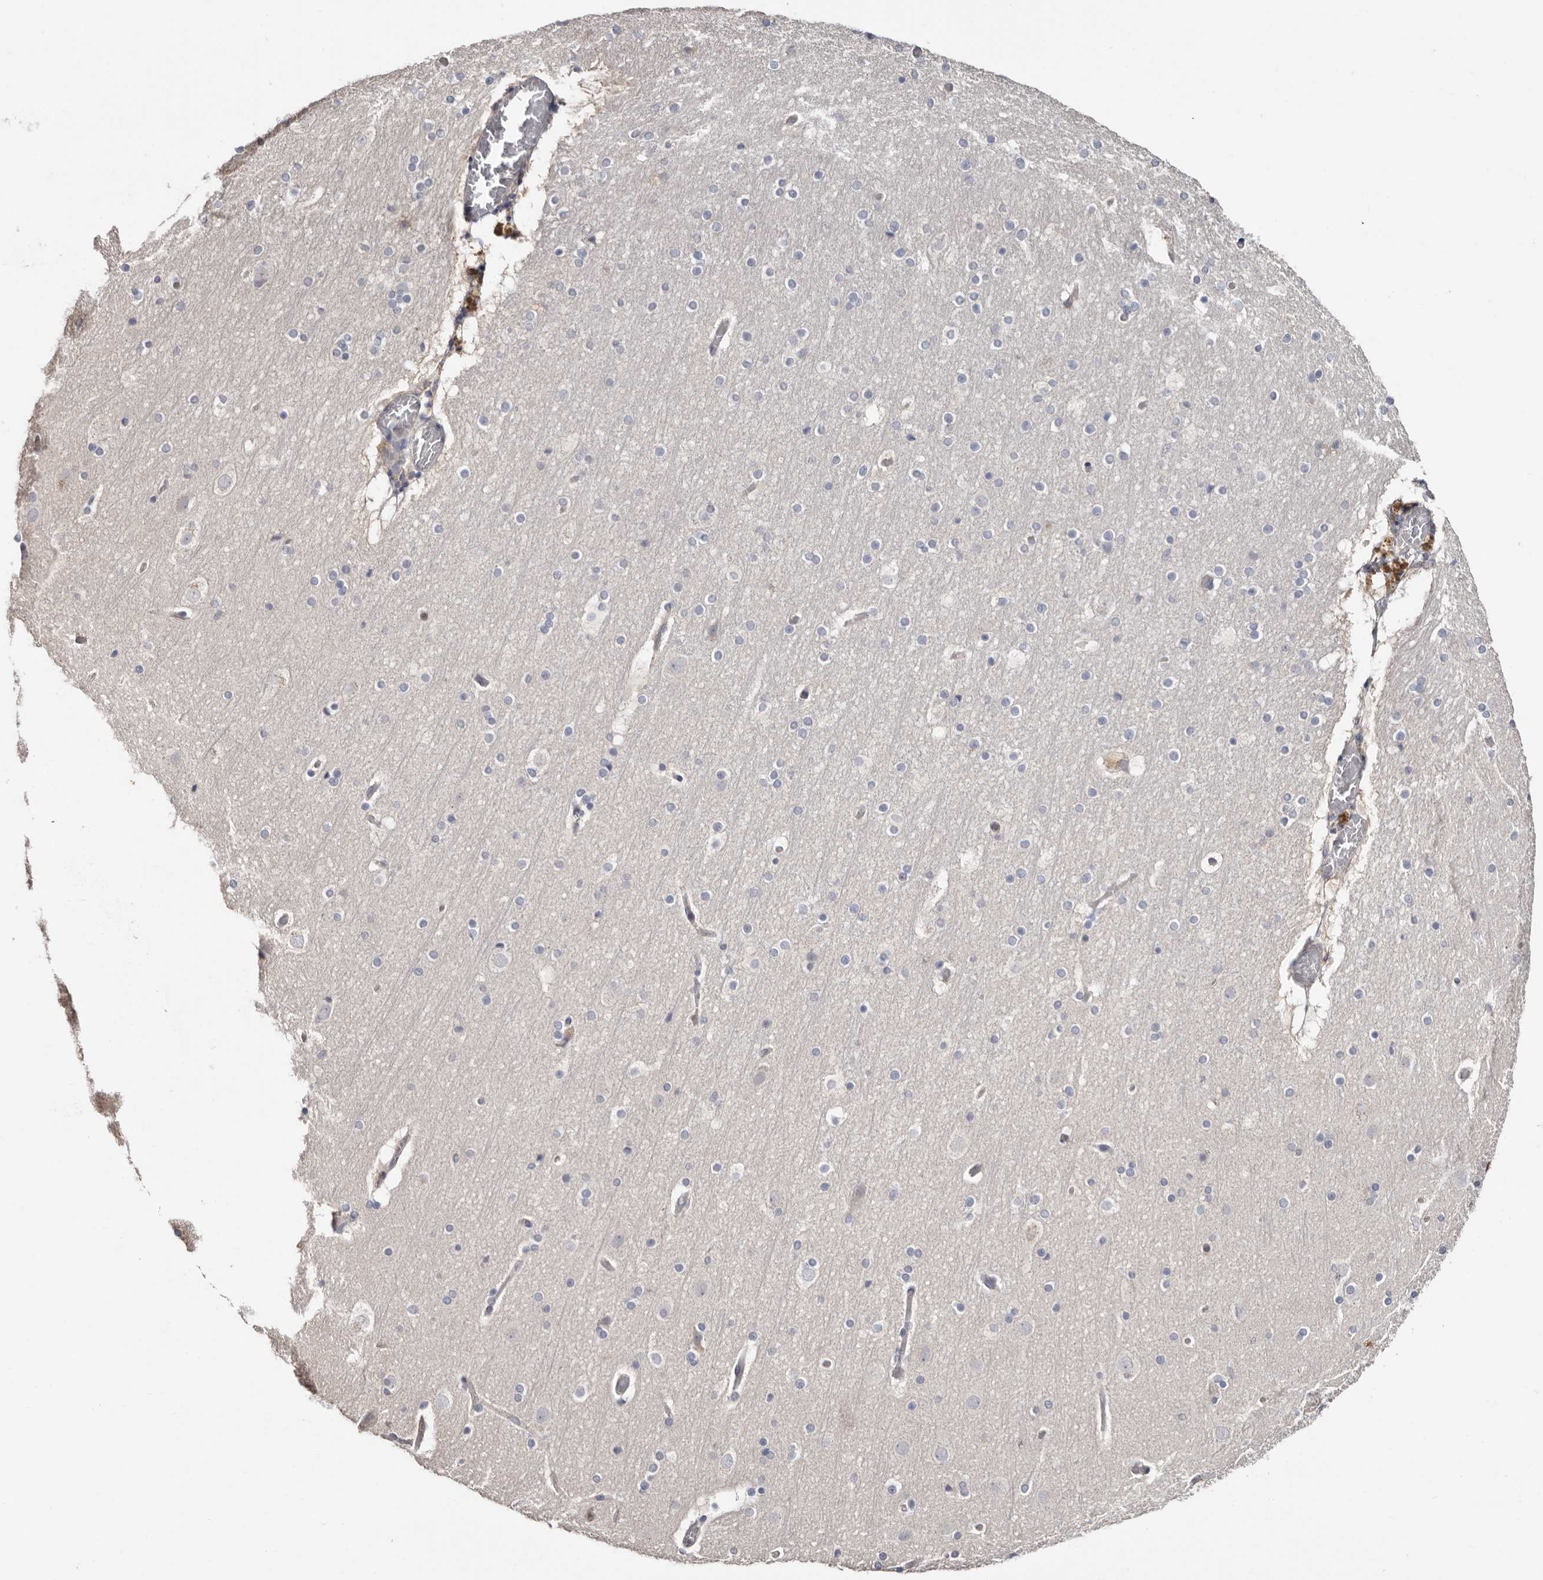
{"staining": {"intensity": "weak", "quantity": ">75%", "location": "cytoplasmic/membranous"}, "tissue": "cerebral cortex", "cell_type": "Endothelial cells", "image_type": "normal", "snomed": [{"axis": "morphology", "description": "Normal tissue, NOS"}, {"axis": "topography", "description": "Cerebral cortex"}], "caption": "IHC of normal human cerebral cortex shows low levels of weak cytoplasmic/membranous expression in approximately >75% of endothelial cells.", "gene": "S100A14", "patient": {"sex": "male", "age": 57}}